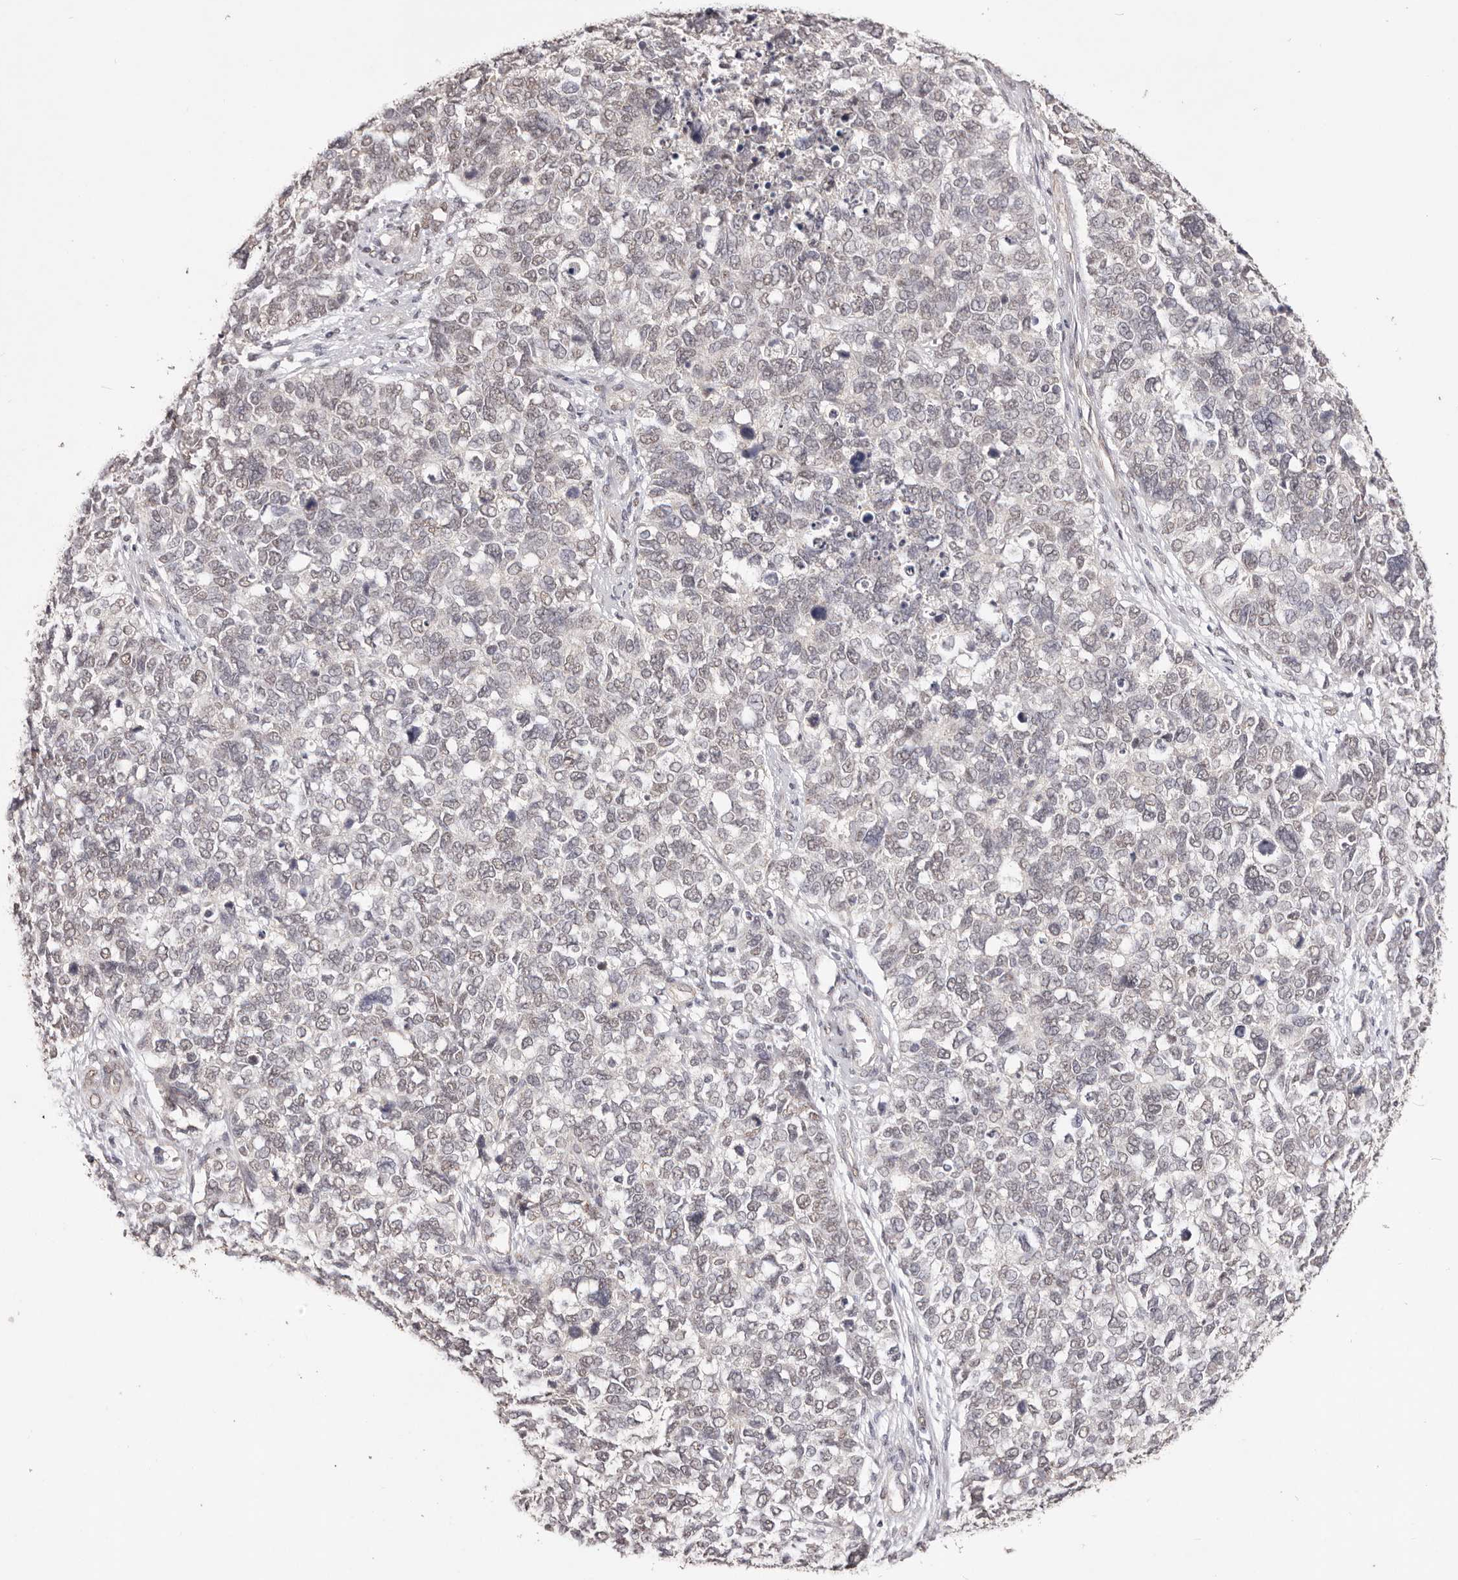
{"staining": {"intensity": "weak", "quantity": "<25%", "location": "nuclear"}, "tissue": "cervical cancer", "cell_type": "Tumor cells", "image_type": "cancer", "snomed": [{"axis": "morphology", "description": "Squamous cell carcinoma, NOS"}, {"axis": "topography", "description": "Cervix"}], "caption": "Tumor cells are negative for brown protein staining in squamous cell carcinoma (cervical).", "gene": "RPS6KA5", "patient": {"sex": "female", "age": 63}}